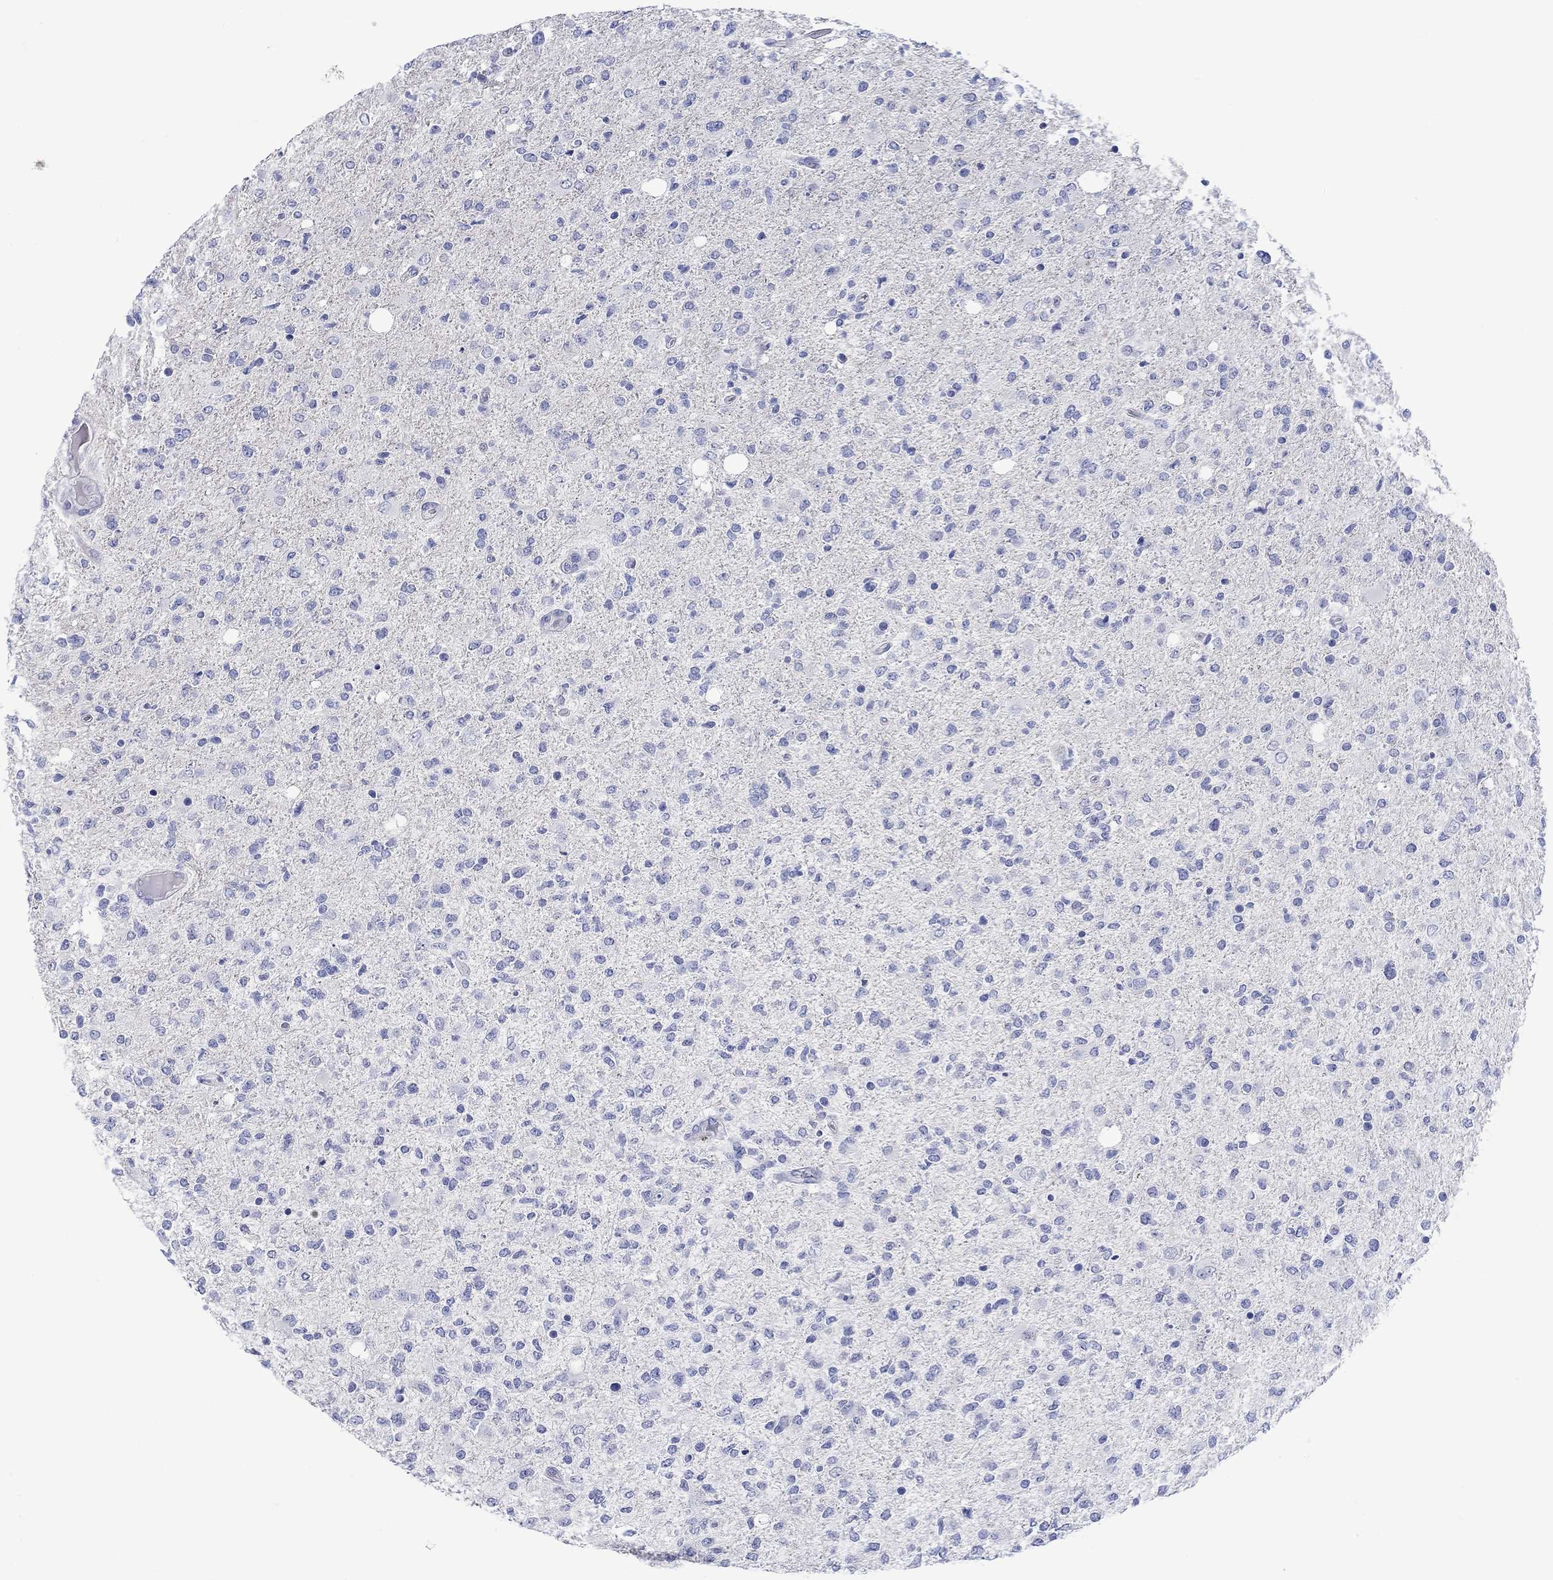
{"staining": {"intensity": "negative", "quantity": "none", "location": "none"}, "tissue": "glioma", "cell_type": "Tumor cells", "image_type": "cancer", "snomed": [{"axis": "morphology", "description": "Glioma, malignant, High grade"}, {"axis": "topography", "description": "Cerebral cortex"}], "caption": "The photomicrograph shows no staining of tumor cells in malignant glioma (high-grade).", "gene": "TOMM20L", "patient": {"sex": "male", "age": 70}}